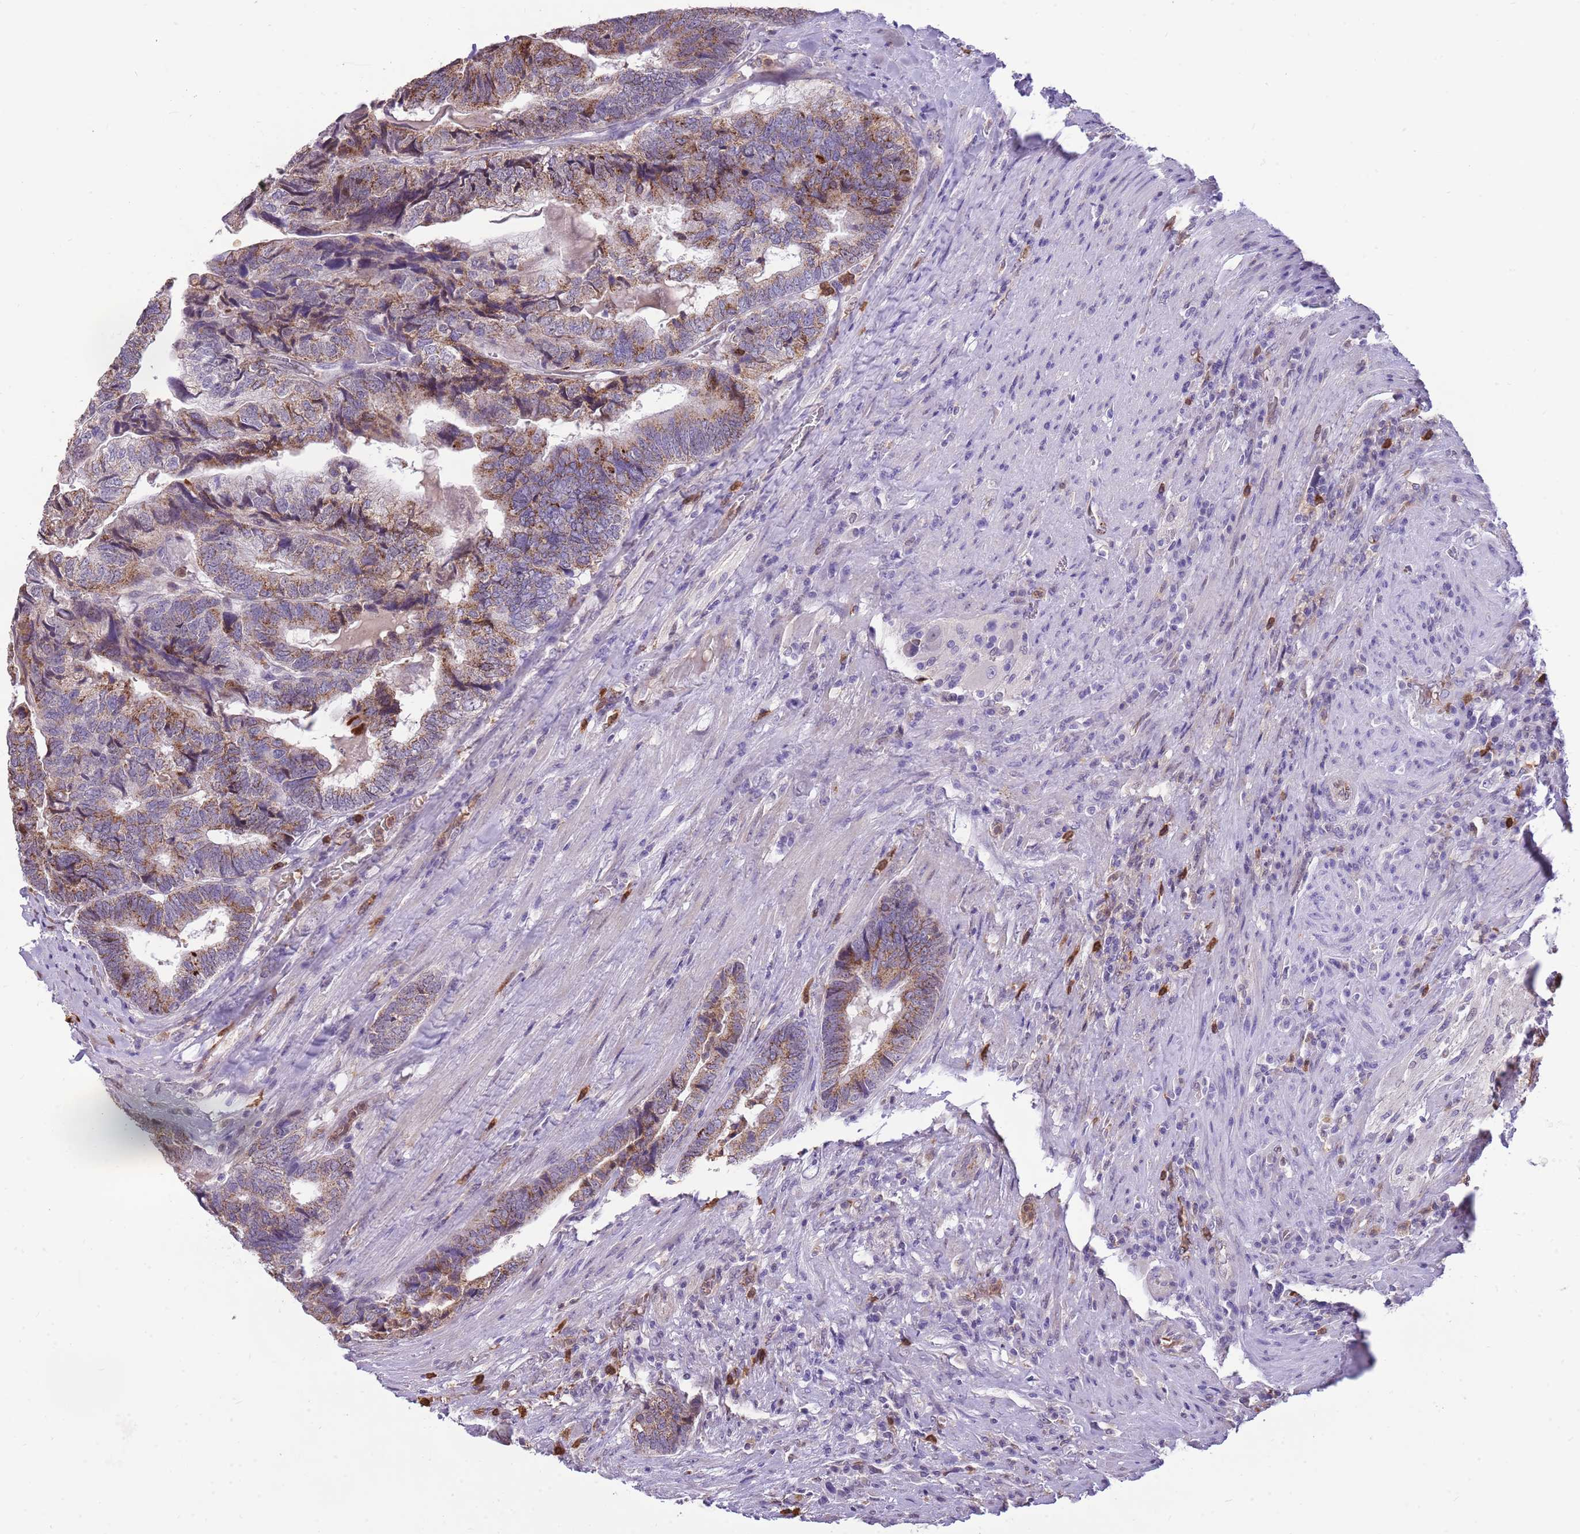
{"staining": {"intensity": "moderate", "quantity": ">75%", "location": "cytoplasmic/membranous"}, "tissue": "colorectal cancer", "cell_type": "Tumor cells", "image_type": "cancer", "snomed": [{"axis": "morphology", "description": "Adenocarcinoma, NOS"}, {"axis": "topography", "description": "Colon"}], "caption": "Adenocarcinoma (colorectal) stained for a protein (brown) reveals moderate cytoplasmic/membranous positive expression in about >75% of tumor cells.", "gene": "PCNX1", "patient": {"sex": "female", "age": 67}}